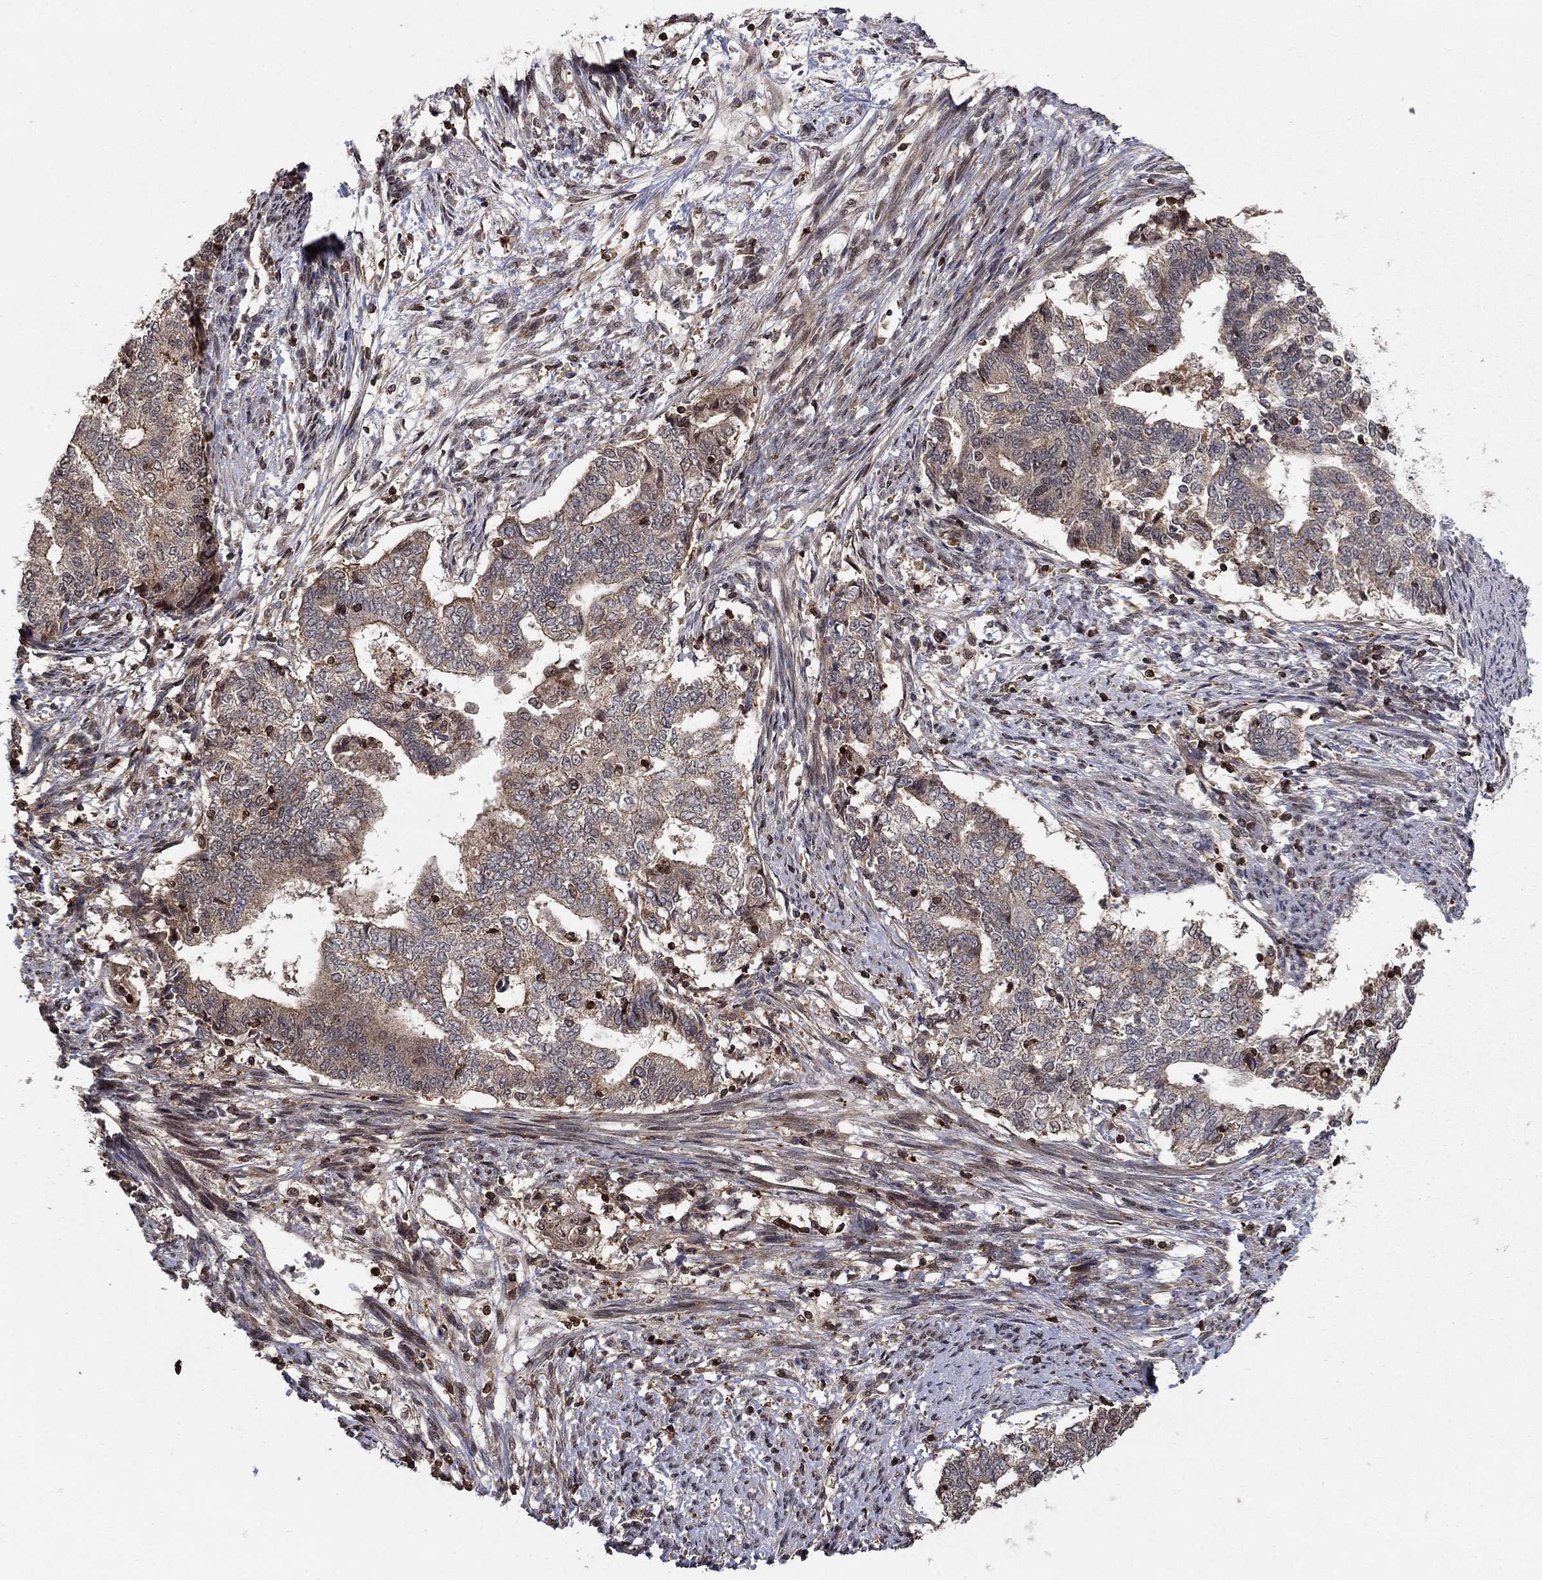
{"staining": {"intensity": "moderate", "quantity": "25%-75%", "location": "cytoplasmic/membranous"}, "tissue": "endometrial cancer", "cell_type": "Tumor cells", "image_type": "cancer", "snomed": [{"axis": "morphology", "description": "Adenocarcinoma, NOS"}, {"axis": "topography", "description": "Endometrium"}], "caption": "Human endometrial cancer stained with a protein marker exhibits moderate staining in tumor cells.", "gene": "CCDC66", "patient": {"sex": "female", "age": 65}}